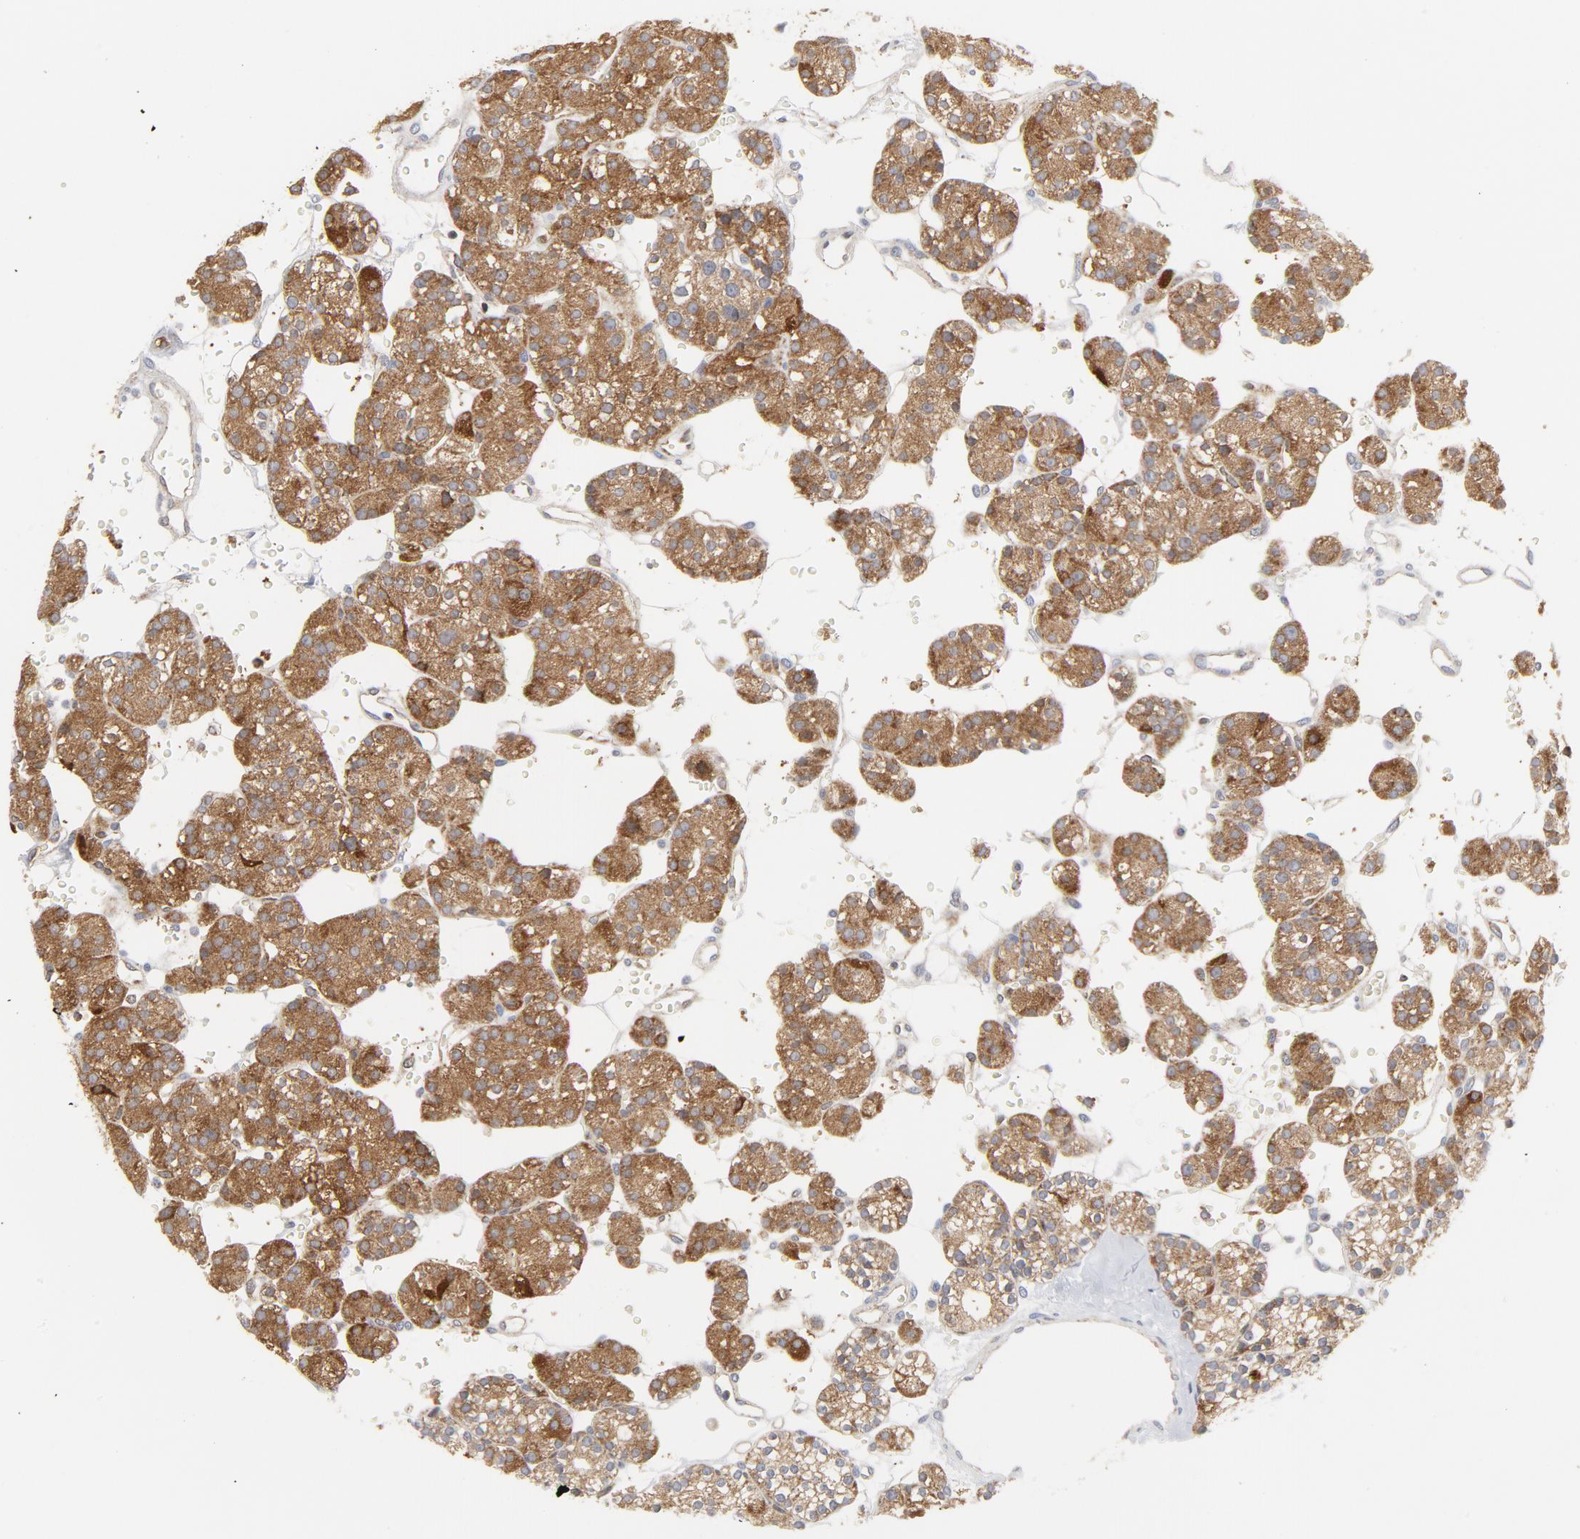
{"staining": {"intensity": "moderate", "quantity": ">75%", "location": "cytoplasmic/membranous"}, "tissue": "parathyroid gland", "cell_type": "Glandular cells", "image_type": "normal", "snomed": [{"axis": "morphology", "description": "Normal tissue, NOS"}, {"axis": "topography", "description": "Parathyroid gland"}], "caption": "Protein staining of normal parathyroid gland shows moderate cytoplasmic/membranous expression in approximately >75% of glandular cells.", "gene": "RAPGEF4", "patient": {"sex": "female", "age": 64}}